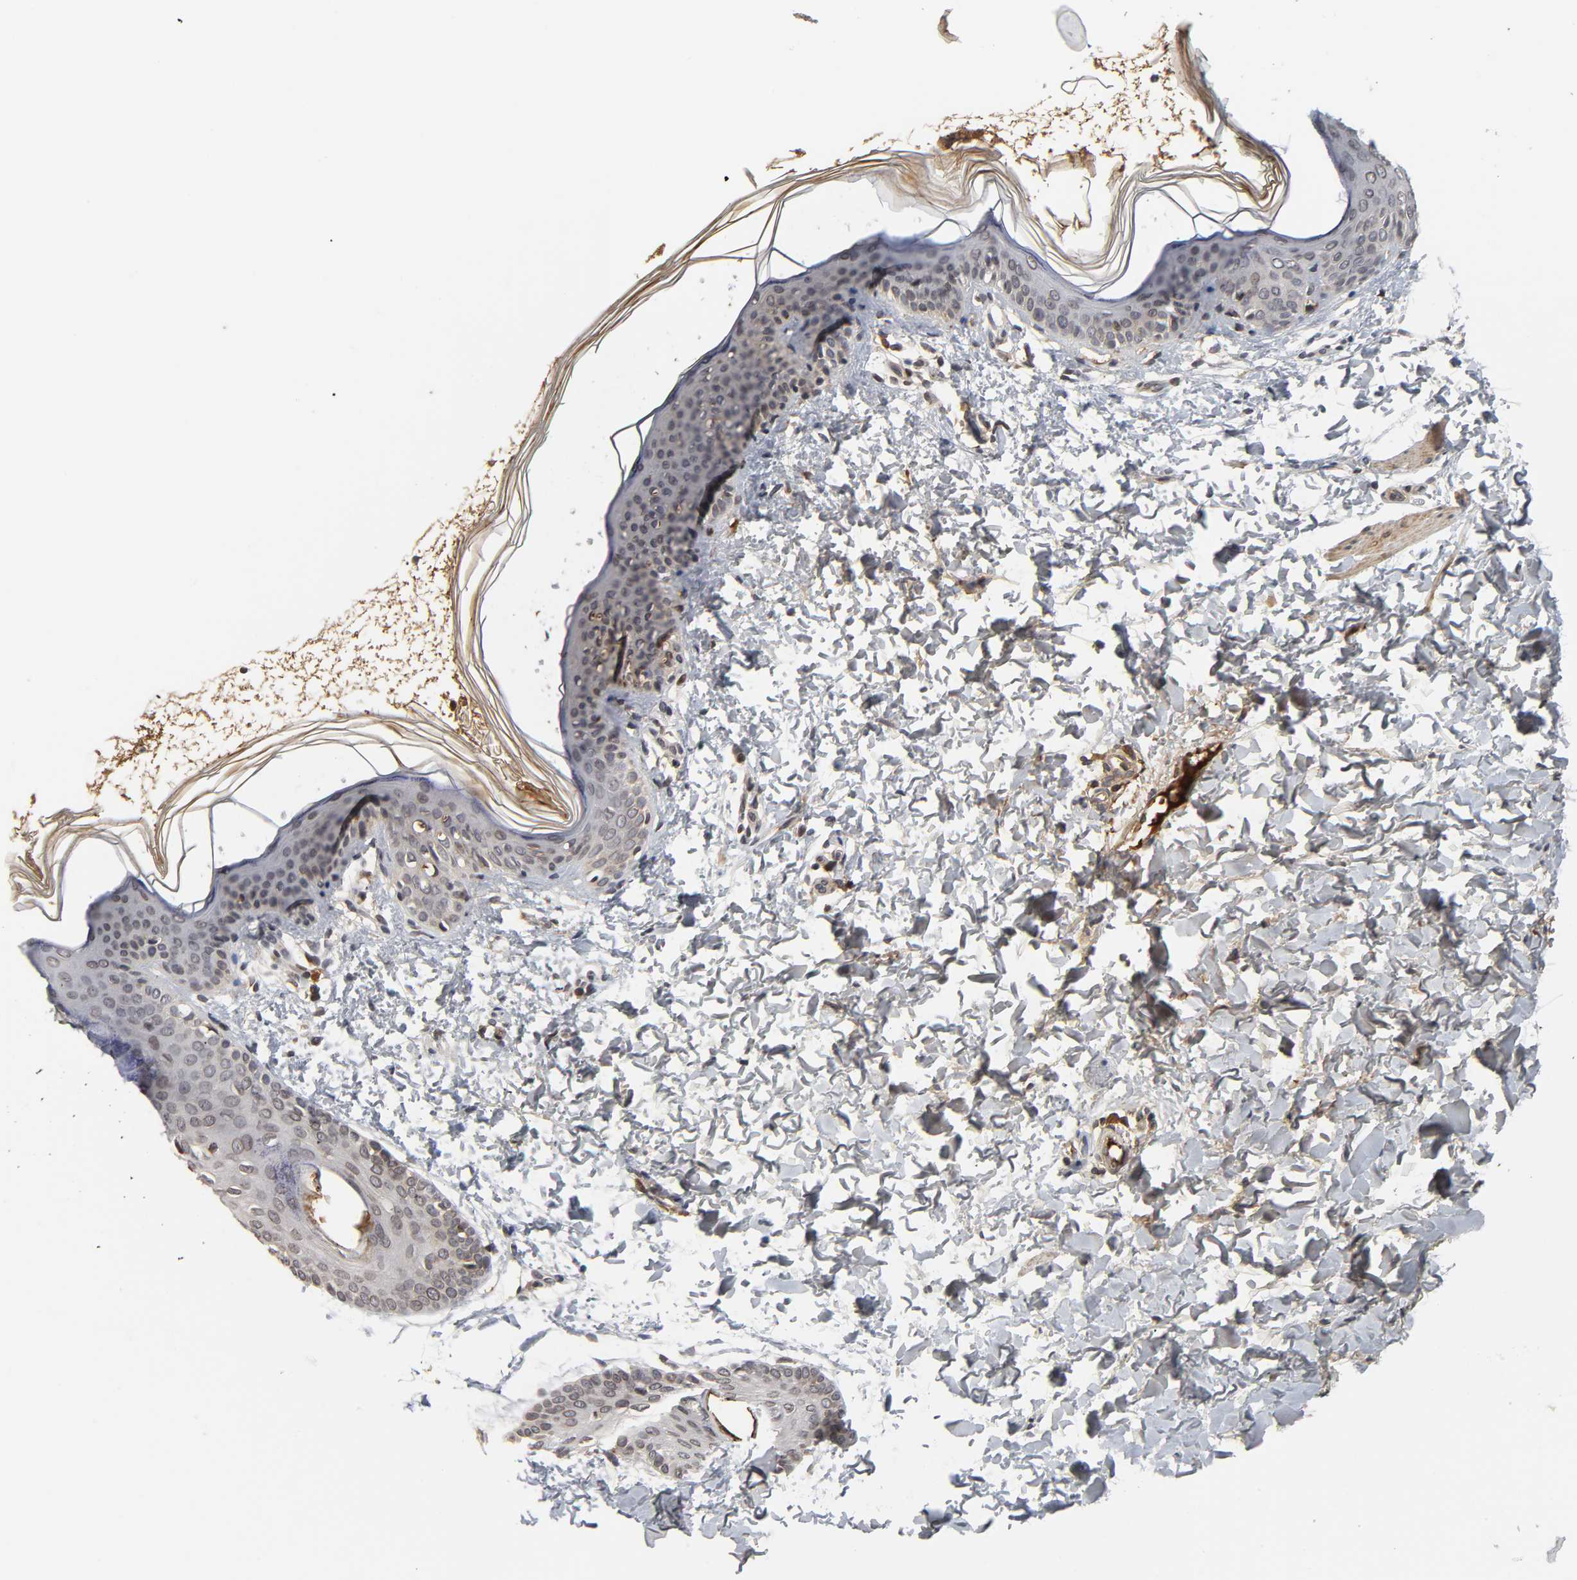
{"staining": {"intensity": "moderate", "quantity": ">75%", "location": "nuclear"}, "tissue": "skin", "cell_type": "Fibroblasts", "image_type": "normal", "snomed": [{"axis": "morphology", "description": "Normal tissue, NOS"}, {"axis": "topography", "description": "Skin"}], "caption": "Protein staining displays moderate nuclear expression in approximately >75% of fibroblasts in benign skin.", "gene": "CPN2", "patient": {"sex": "female", "age": 4}}